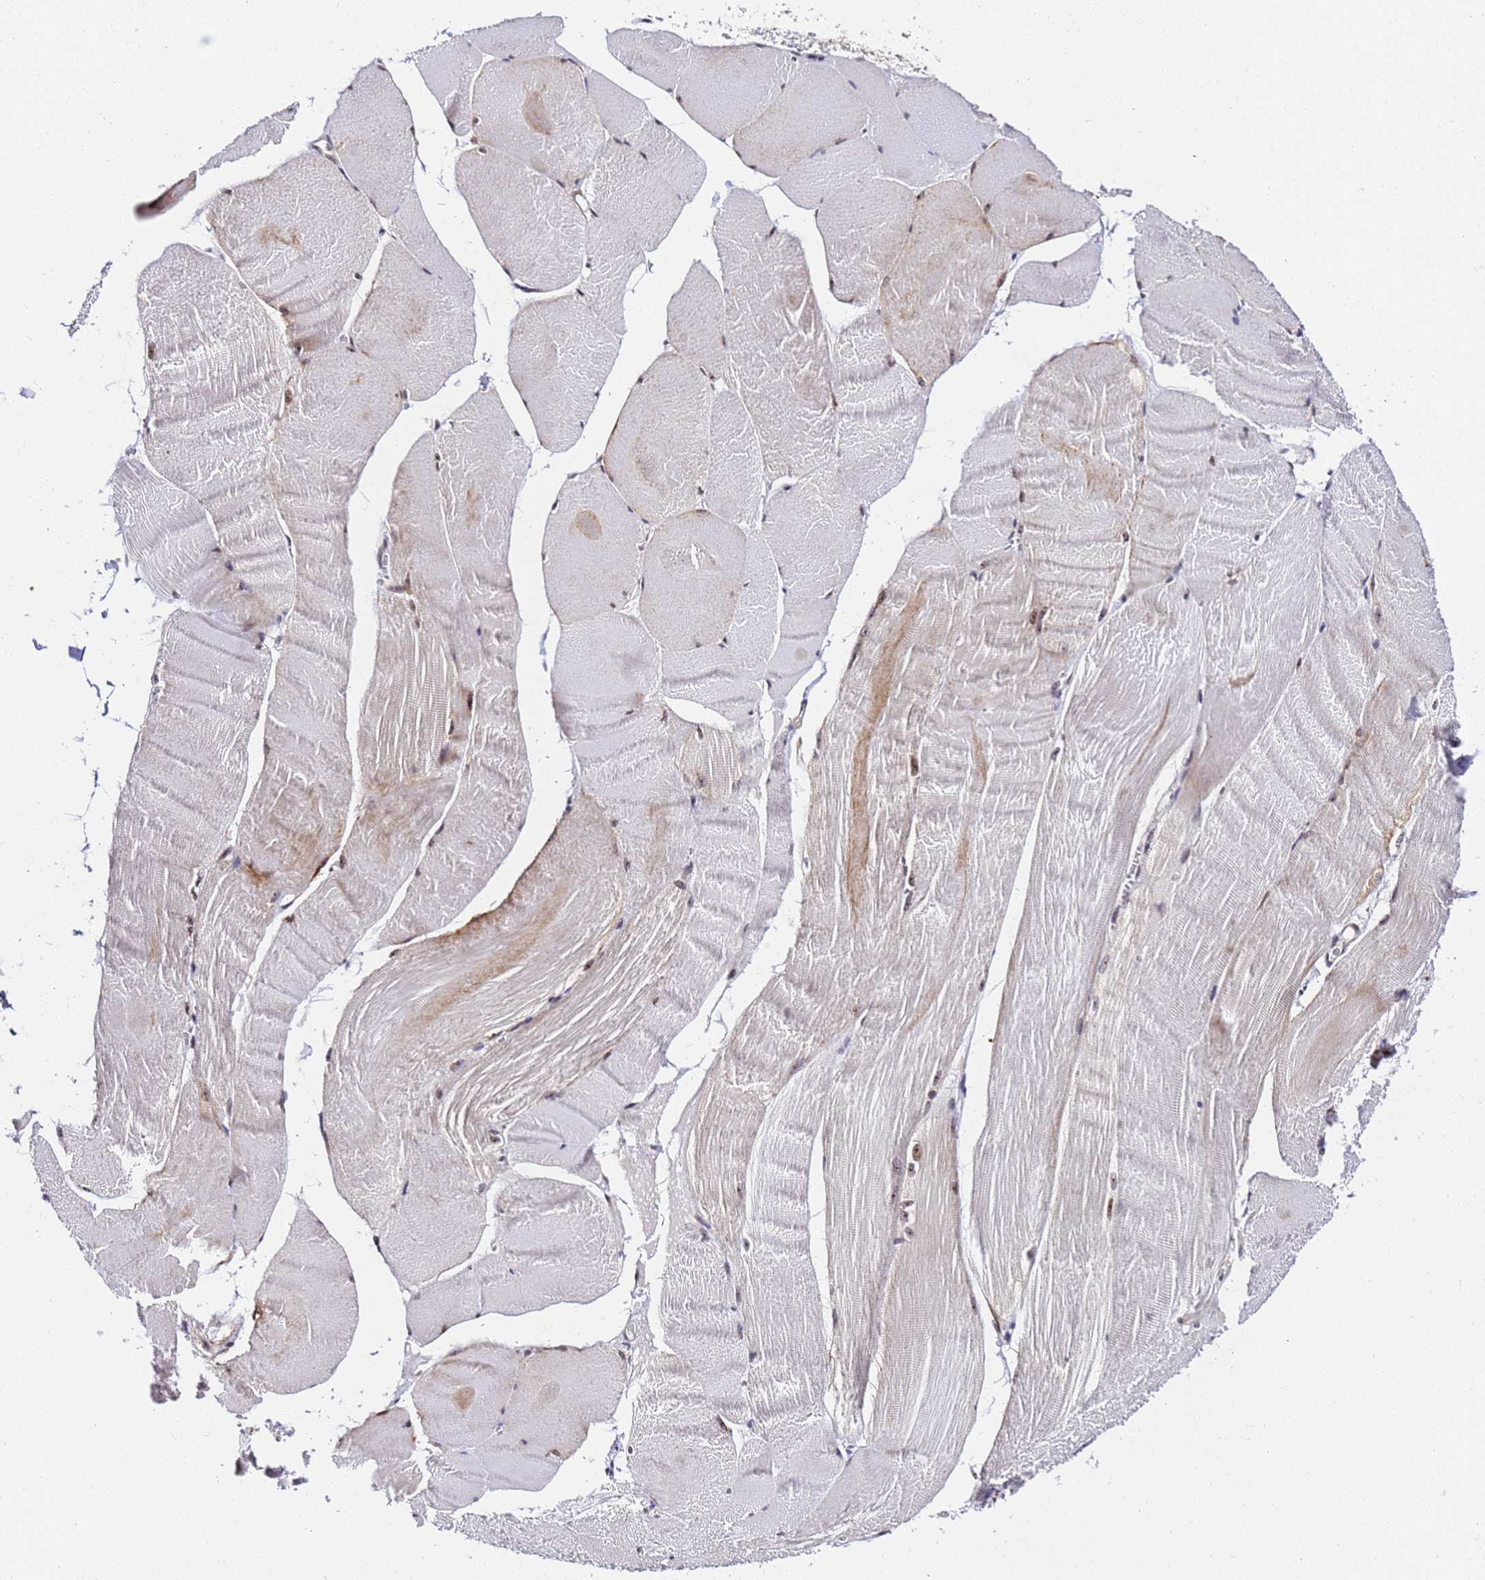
{"staining": {"intensity": "moderate", "quantity": "25%-75%", "location": "cytoplasmic/membranous,nuclear"}, "tissue": "skeletal muscle", "cell_type": "Myocytes", "image_type": "normal", "snomed": [{"axis": "morphology", "description": "Normal tissue, NOS"}, {"axis": "morphology", "description": "Basal cell carcinoma"}, {"axis": "topography", "description": "Skeletal muscle"}], "caption": "High-power microscopy captured an immunohistochemistry (IHC) micrograph of normal skeletal muscle, revealing moderate cytoplasmic/membranous,nuclear expression in approximately 25%-75% of myocytes.", "gene": "SLX4IP", "patient": {"sex": "female", "age": 64}}